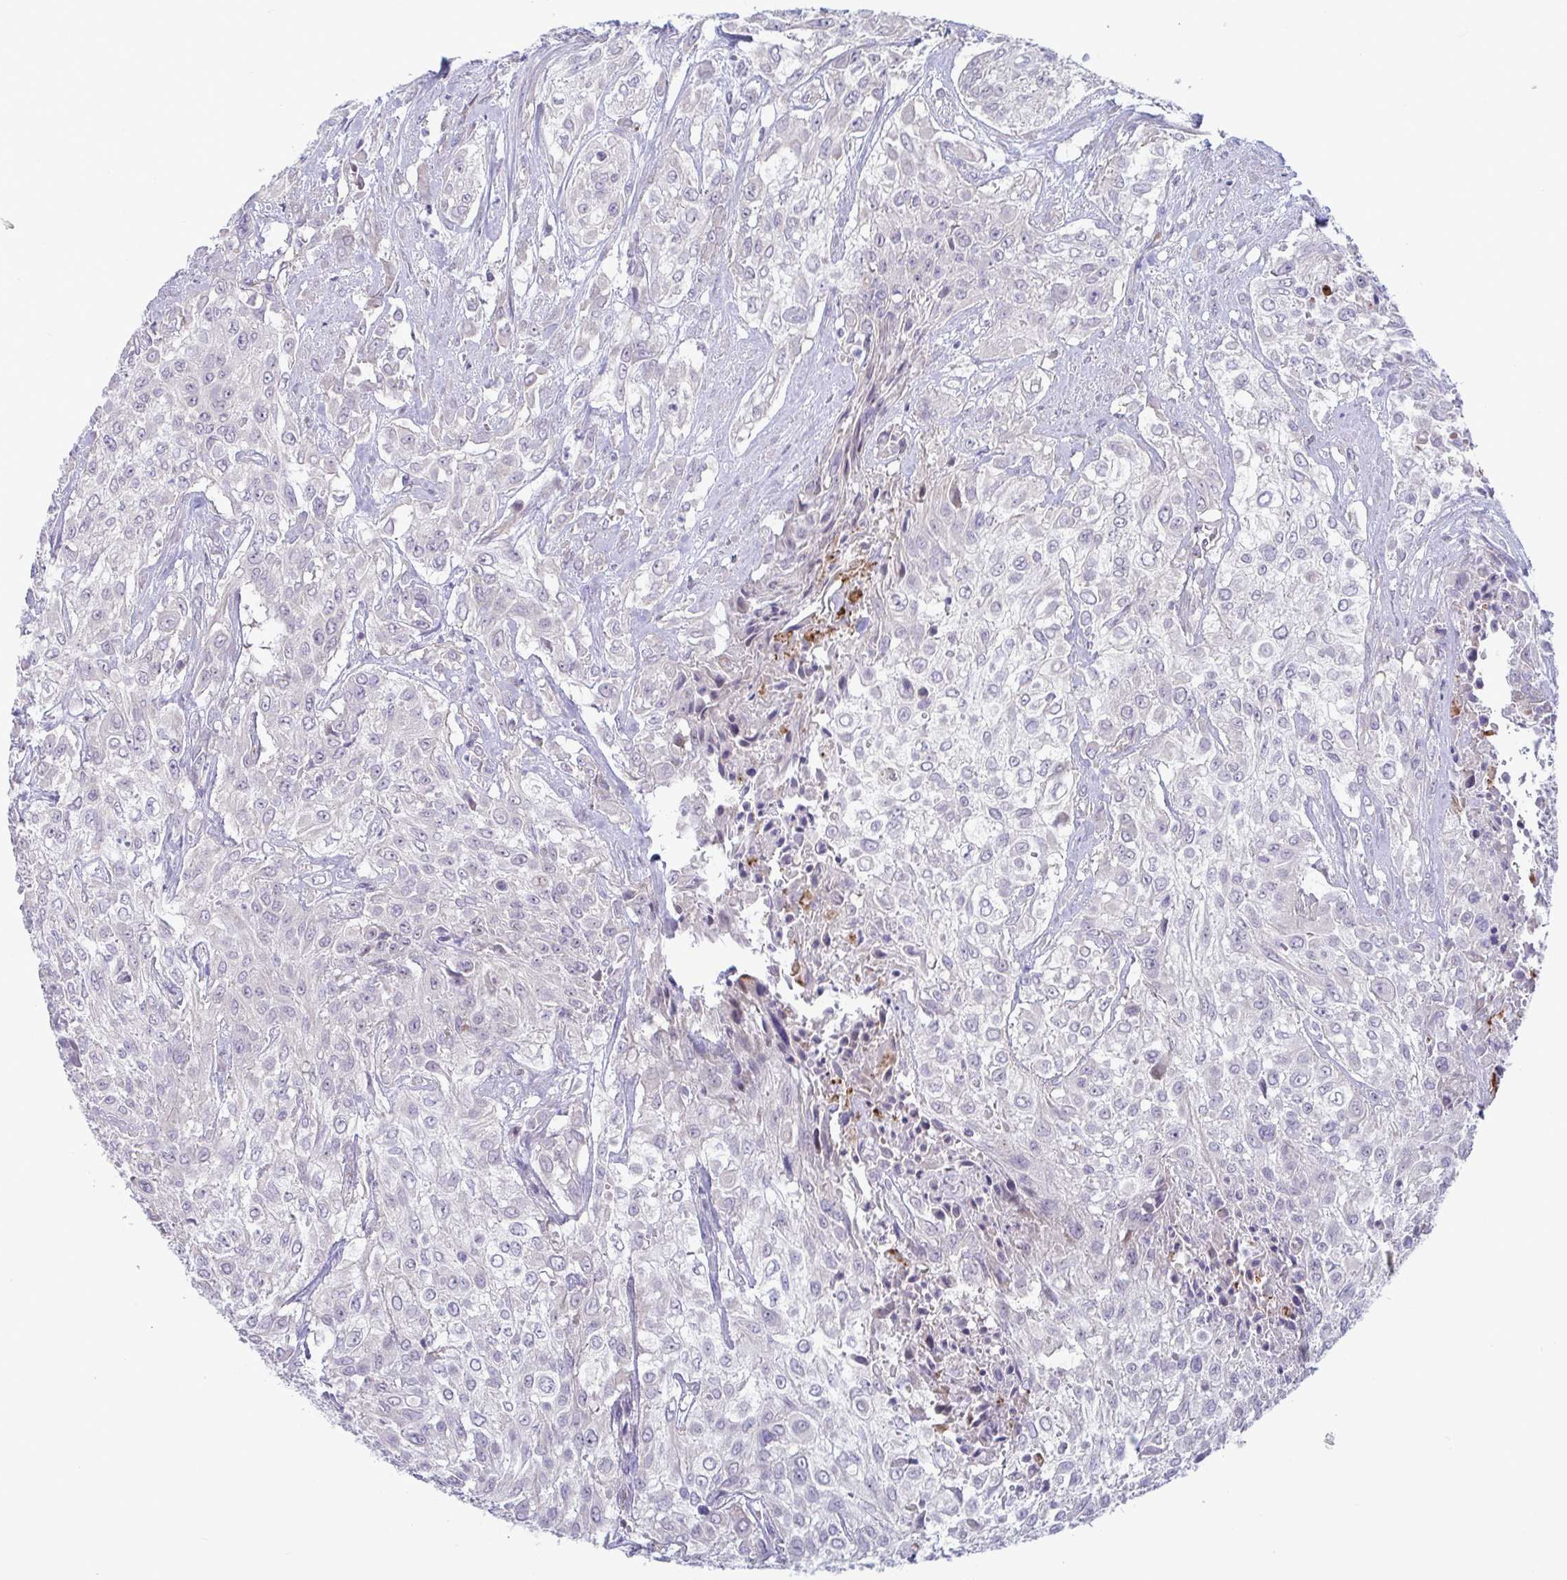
{"staining": {"intensity": "negative", "quantity": "none", "location": "none"}, "tissue": "urothelial cancer", "cell_type": "Tumor cells", "image_type": "cancer", "snomed": [{"axis": "morphology", "description": "Urothelial carcinoma, High grade"}, {"axis": "topography", "description": "Urinary bladder"}], "caption": "This is a image of immunohistochemistry staining of urothelial carcinoma (high-grade), which shows no positivity in tumor cells.", "gene": "IL37", "patient": {"sex": "male", "age": 57}}